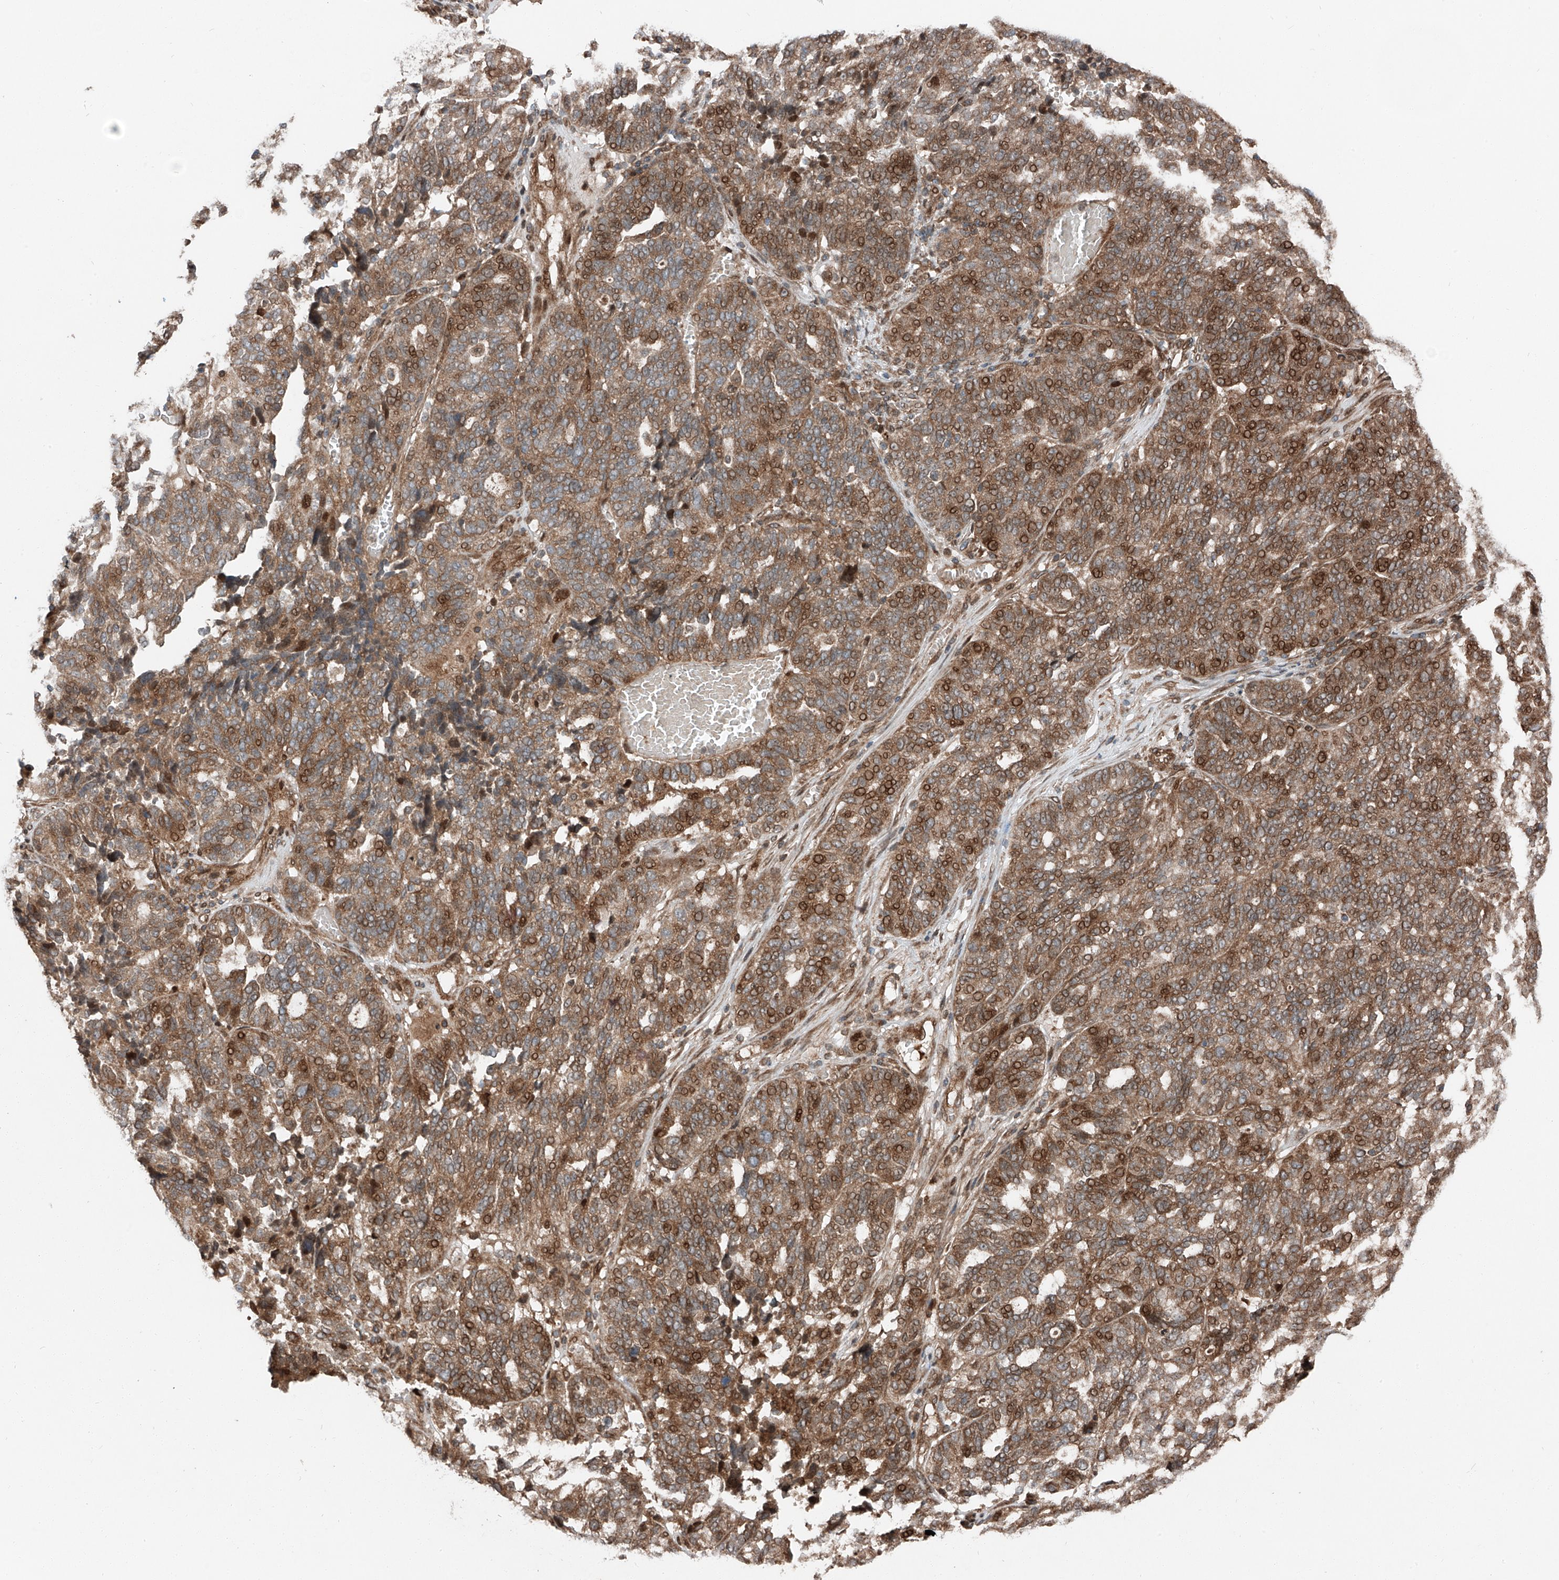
{"staining": {"intensity": "moderate", "quantity": ">75%", "location": "cytoplasmic/membranous,nuclear"}, "tissue": "ovarian cancer", "cell_type": "Tumor cells", "image_type": "cancer", "snomed": [{"axis": "morphology", "description": "Cystadenocarcinoma, serous, NOS"}, {"axis": "topography", "description": "Ovary"}], "caption": "High-power microscopy captured an IHC photomicrograph of serous cystadenocarcinoma (ovarian), revealing moderate cytoplasmic/membranous and nuclear expression in about >75% of tumor cells. (DAB (3,3'-diaminobenzidine) IHC, brown staining for protein, blue staining for nuclei).", "gene": "CEP162", "patient": {"sex": "female", "age": 59}}